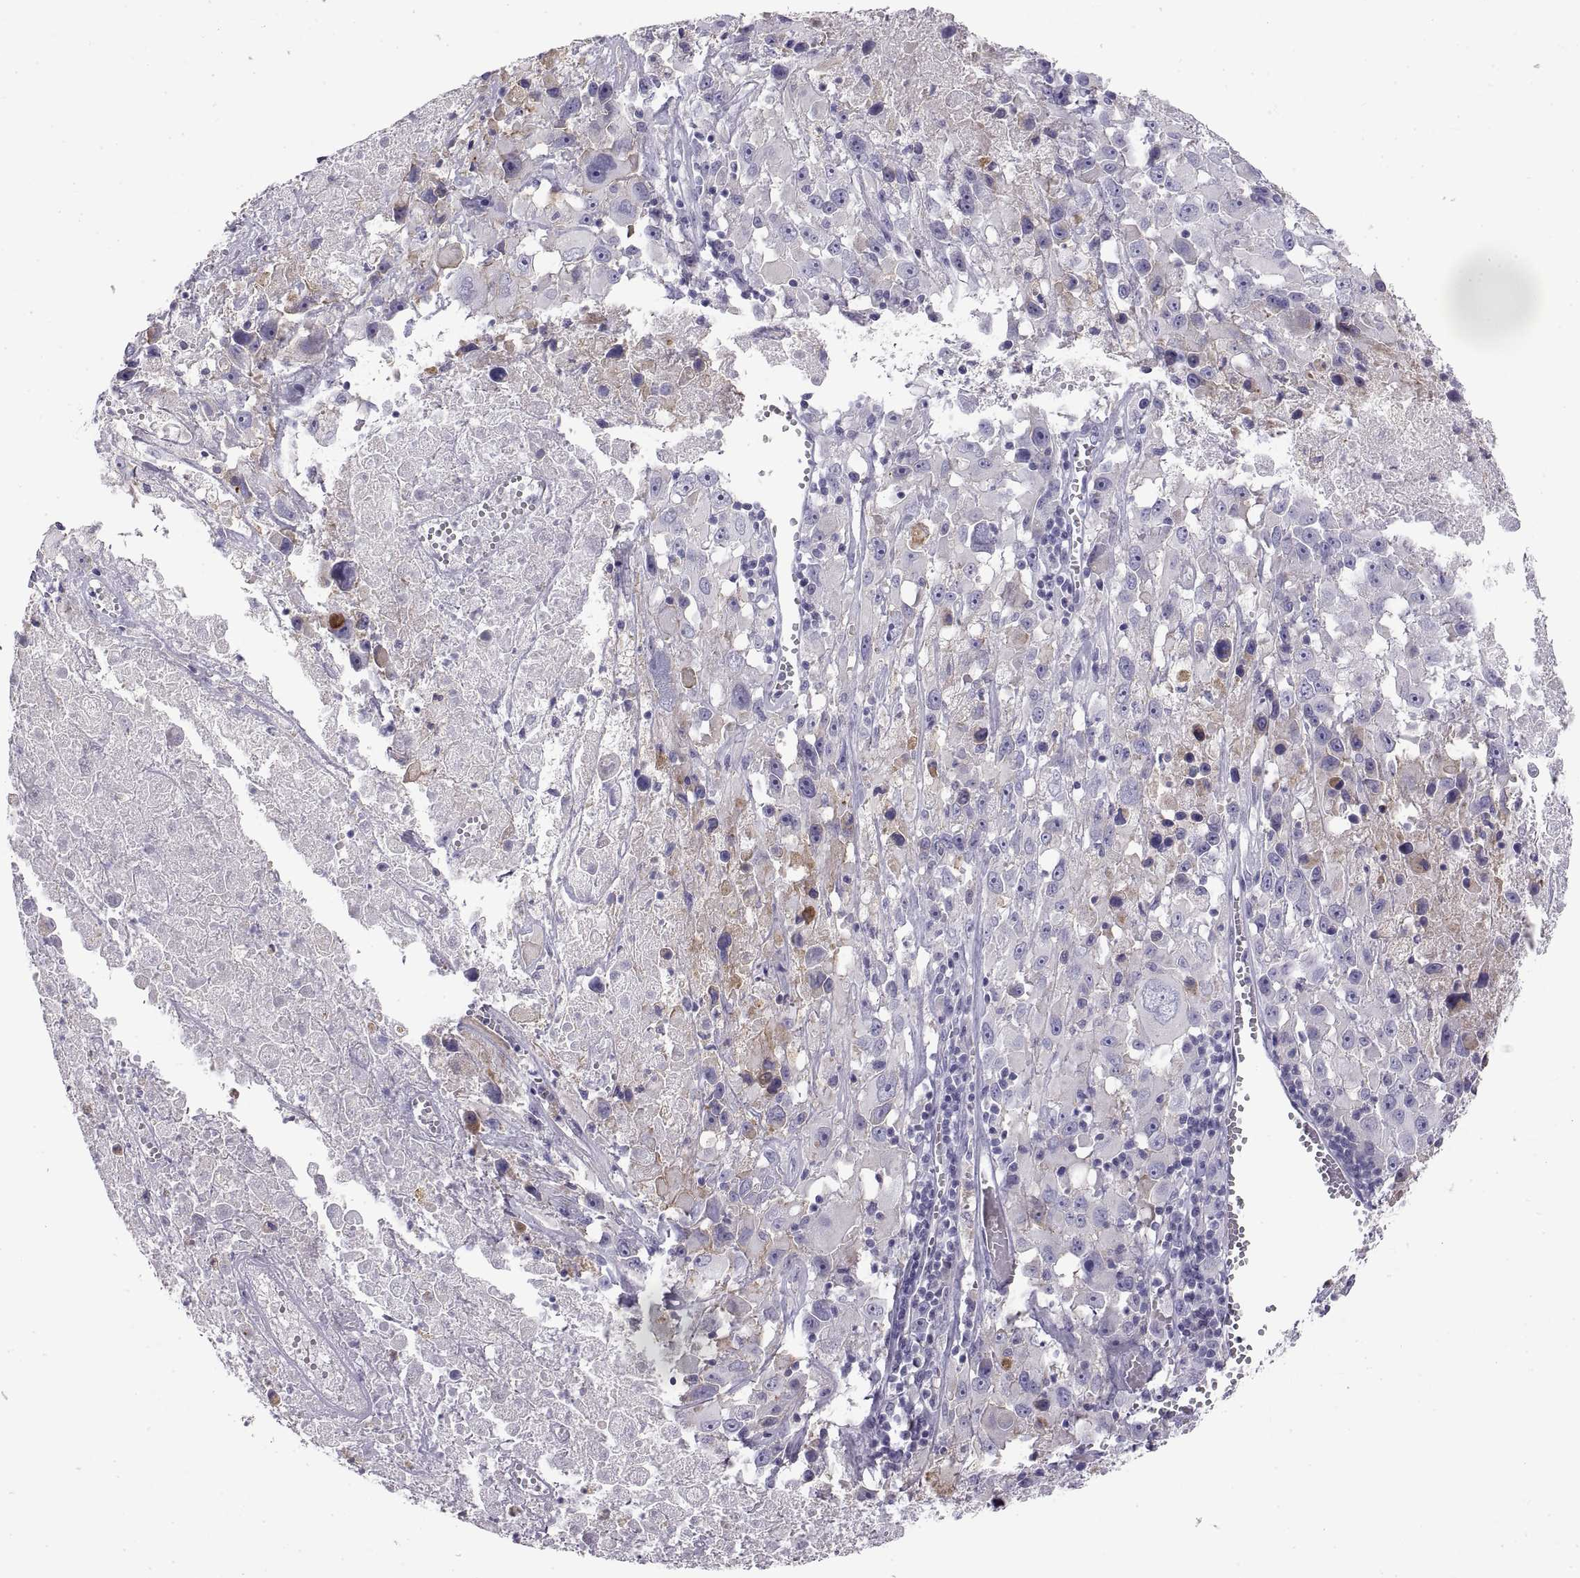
{"staining": {"intensity": "negative", "quantity": "none", "location": "none"}, "tissue": "melanoma", "cell_type": "Tumor cells", "image_type": "cancer", "snomed": [{"axis": "morphology", "description": "Malignant melanoma, Metastatic site"}, {"axis": "topography", "description": "Lymph node"}], "caption": "The micrograph shows no significant expression in tumor cells of melanoma.", "gene": "CRYBB3", "patient": {"sex": "male", "age": 50}}